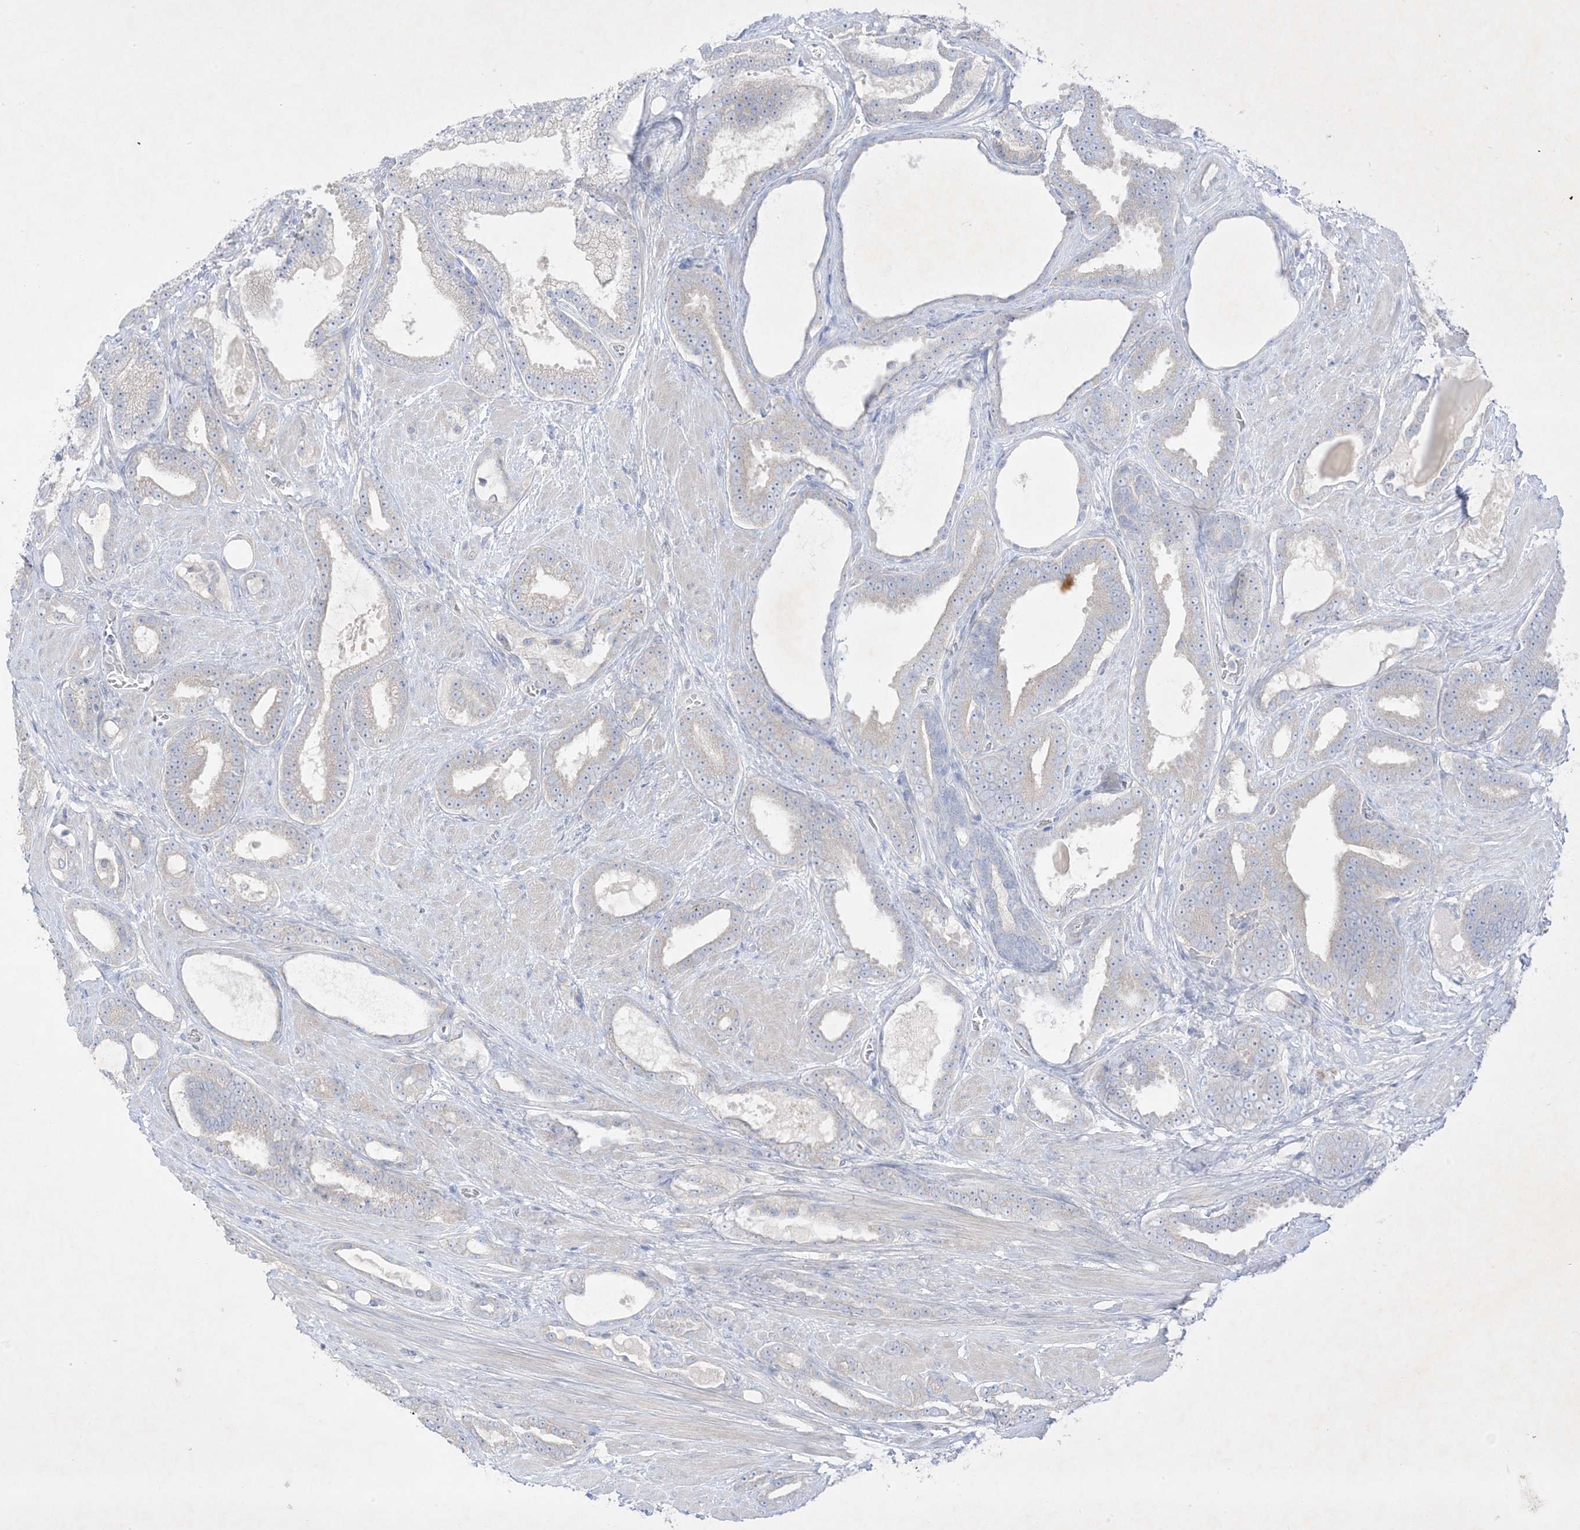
{"staining": {"intensity": "negative", "quantity": "none", "location": "none"}, "tissue": "prostate cancer", "cell_type": "Tumor cells", "image_type": "cancer", "snomed": [{"axis": "morphology", "description": "Adenocarcinoma, High grade"}, {"axis": "topography", "description": "Prostate"}], "caption": "Tumor cells show no significant protein staining in prostate cancer (high-grade adenocarcinoma). (Brightfield microscopy of DAB immunohistochemistry at high magnification).", "gene": "PLEKHA3", "patient": {"sex": "male", "age": 60}}